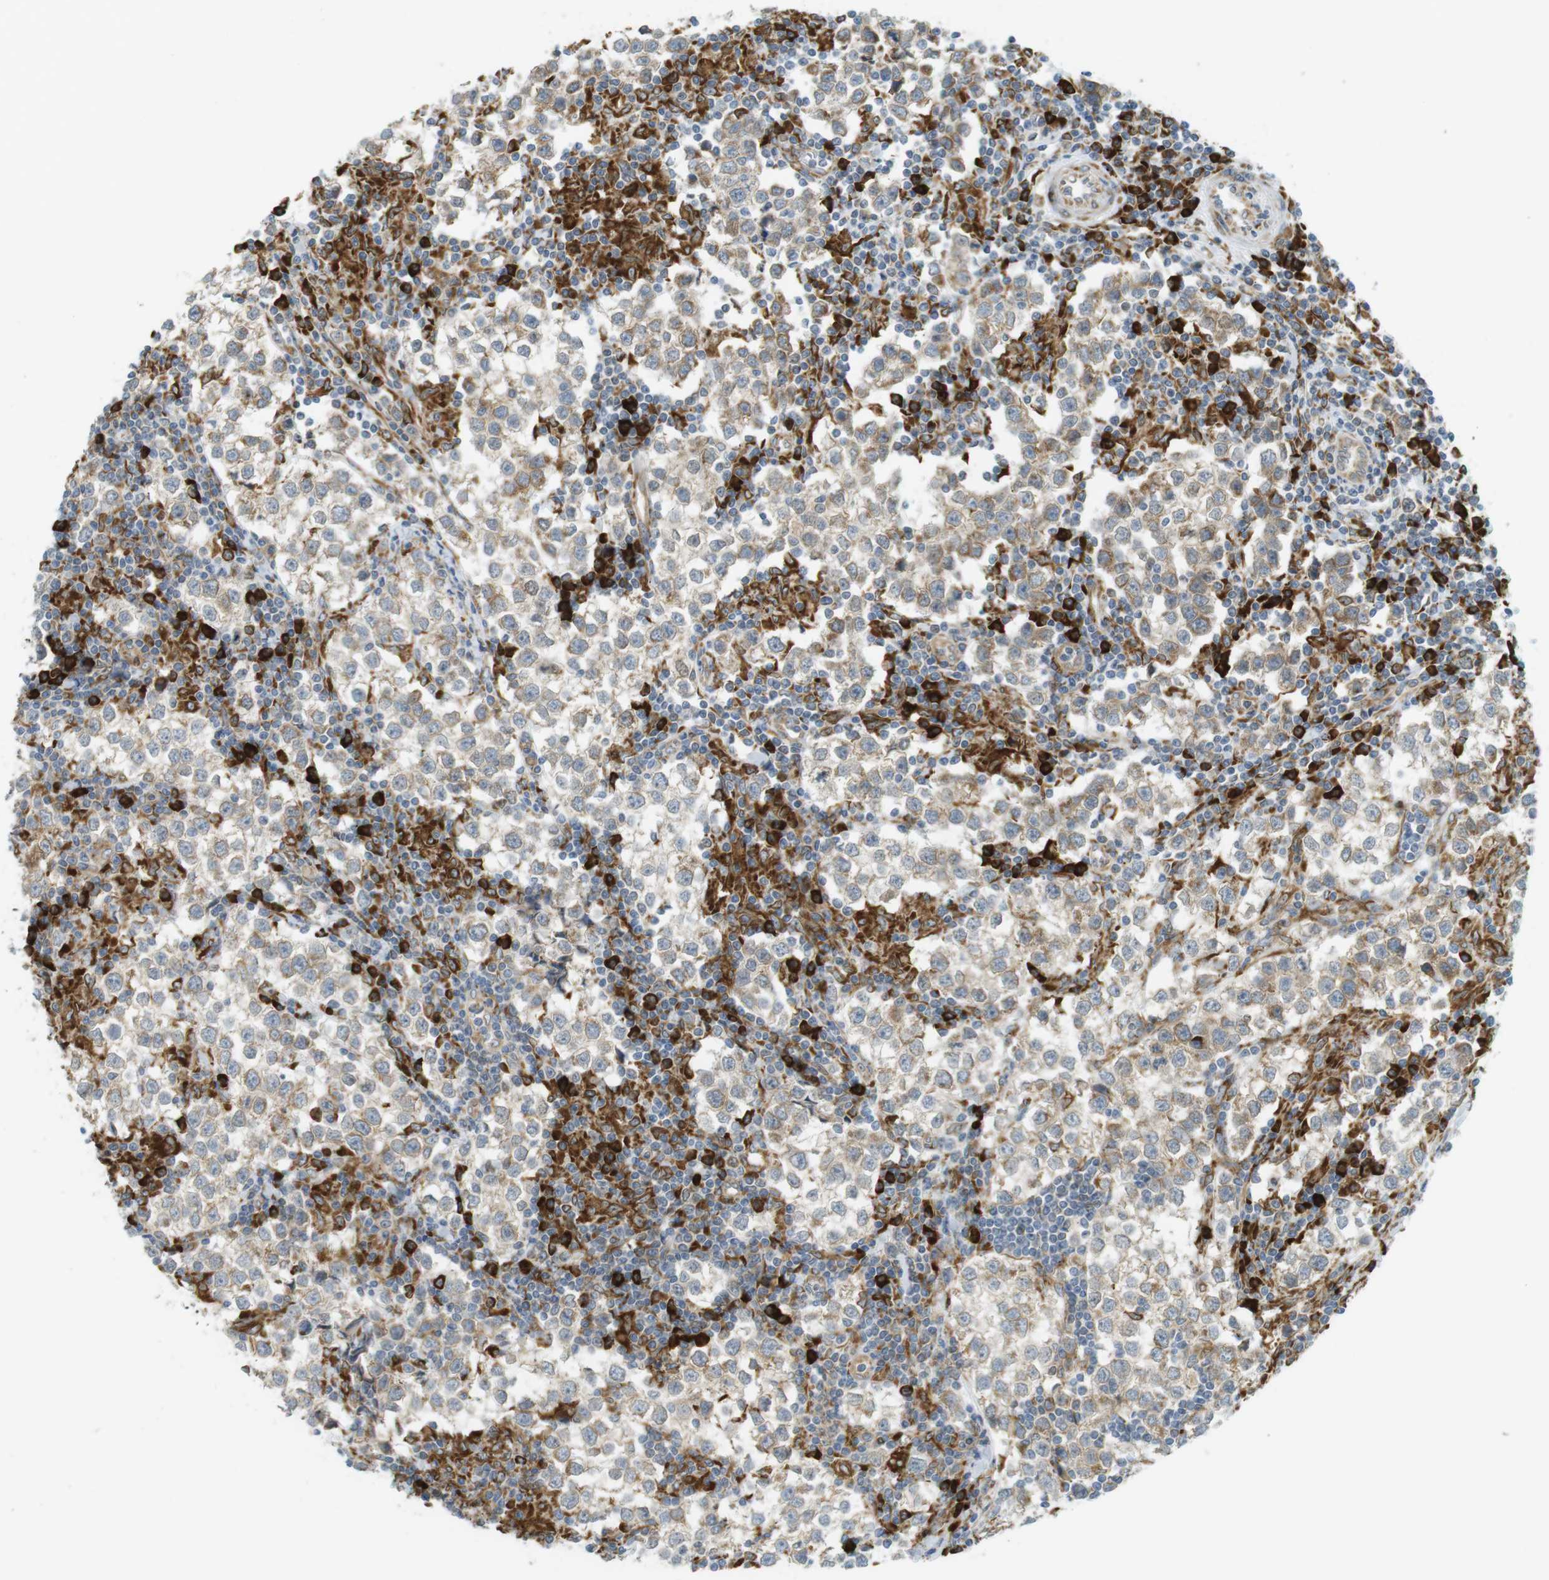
{"staining": {"intensity": "weak", "quantity": "<25%", "location": "cytoplasmic/membranous"}, "tissue": "testis cancer", "cell_type": "Tumor cells", "image_type": "cancer", "snomed": [{"axis": "morphology", "description": "Seminoma, NOS"}, {"axis": "morphology", "description": "Carcinoma, Embryonal, NOS"}, {"axis": "topography", "description": "Testis"}], "caption": "DAB (3,3'-diaminobenzidine) immunohistochemical staining of human testis cancer (embryonal carcinoma) reveals no significant expression in tumor cells.", "gene": "MBOAT2", "patient": {"sex": "male", "age": 36}}